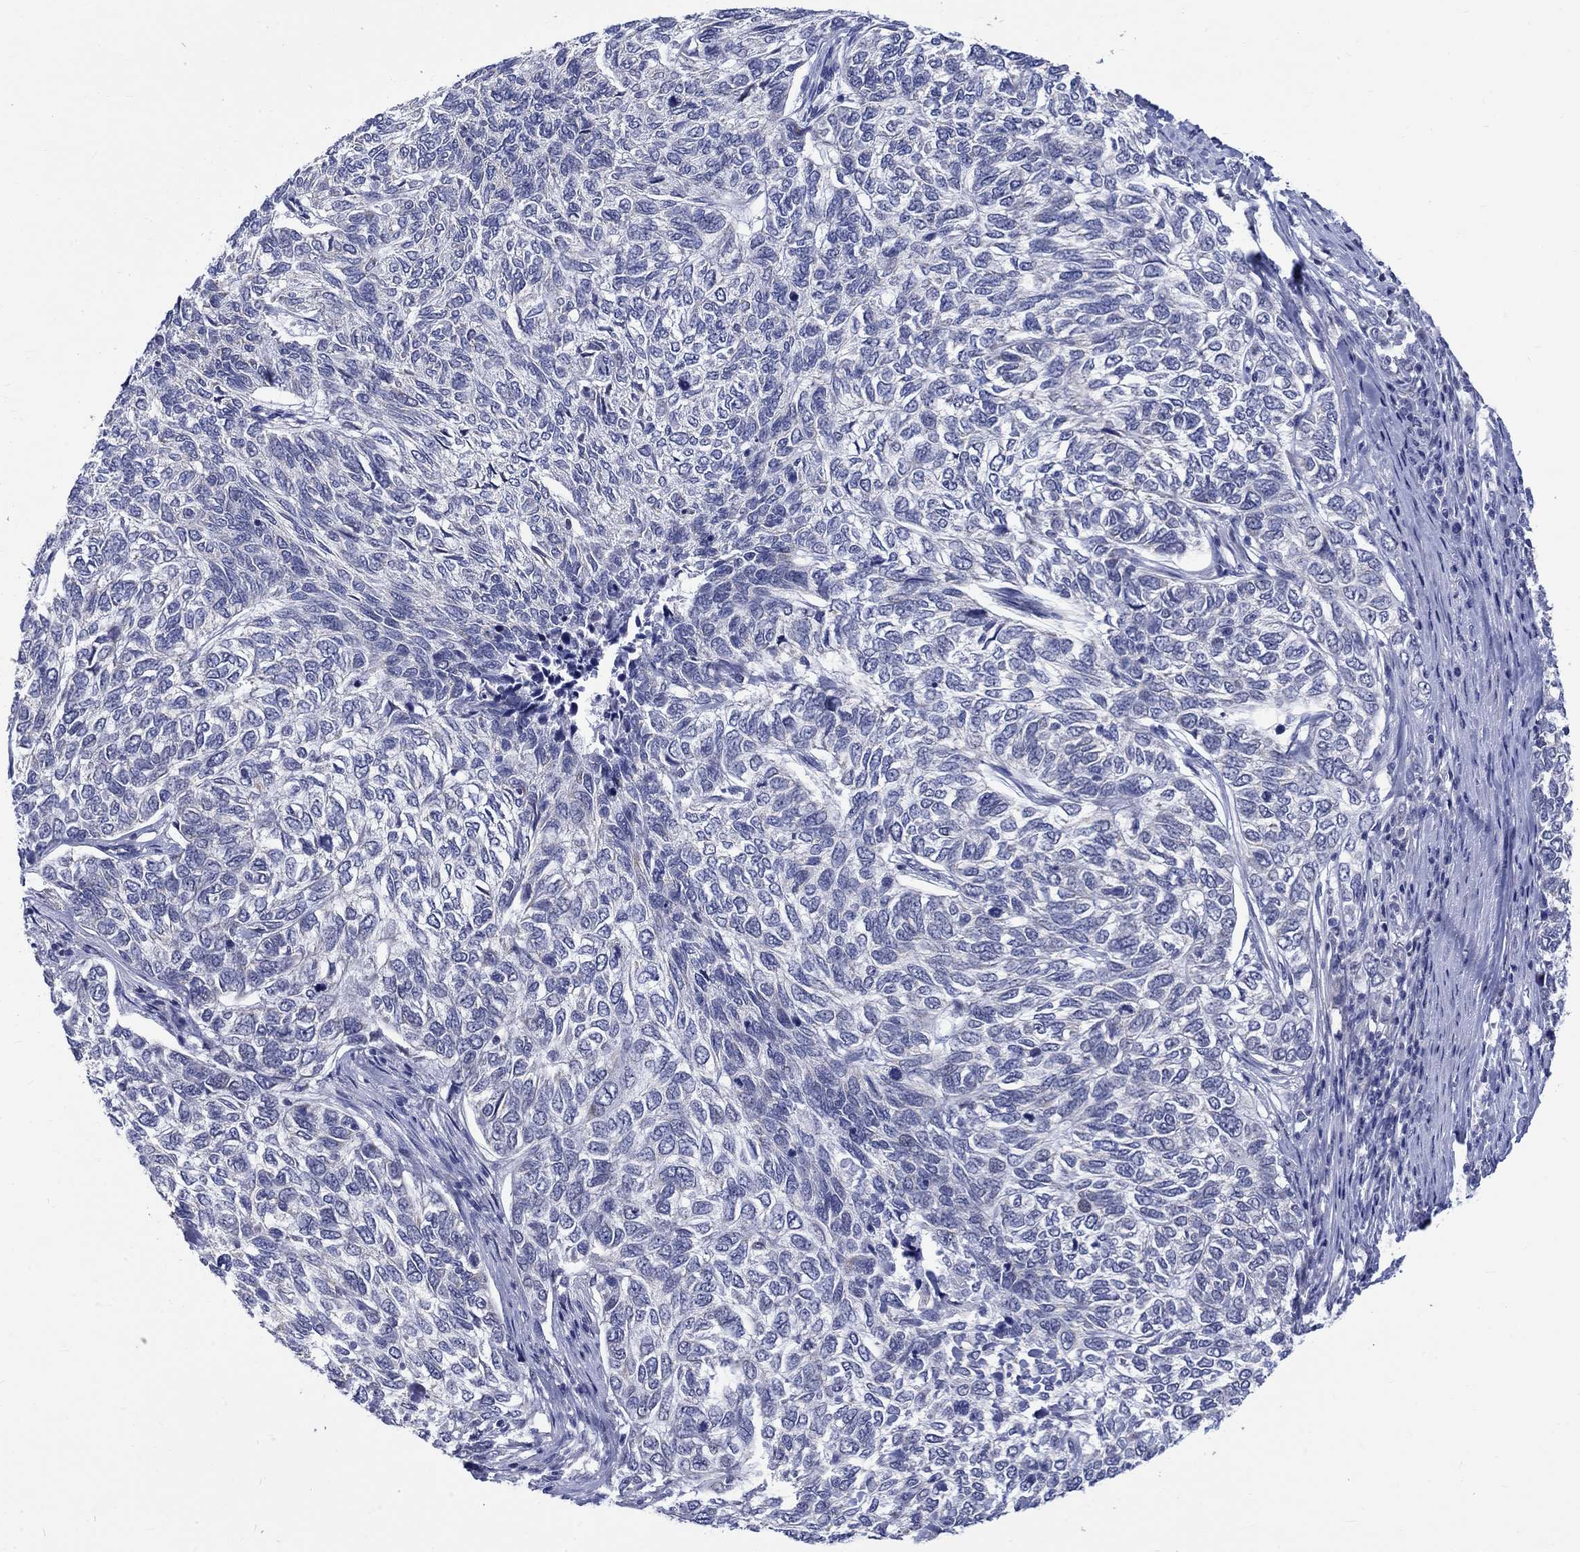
{"staining": {"intensity": "negative", "quantity": "none", "location": "none"}, "tissue": "skin cancer", "cell_type": "Tumor cells", "image_type": "cancer", "snomed": [{"axis": "morphology", "description": "Basal cell carcinoma"}, {"axis": "topography", "description": "Skin"}], "caption": "Micrograph shows no significant protein positivity in tumor cells of basal cell carcinoma (skin).", "gene": "ST6GALNAC1", "patient": {"sex": "female", "age": 65}}